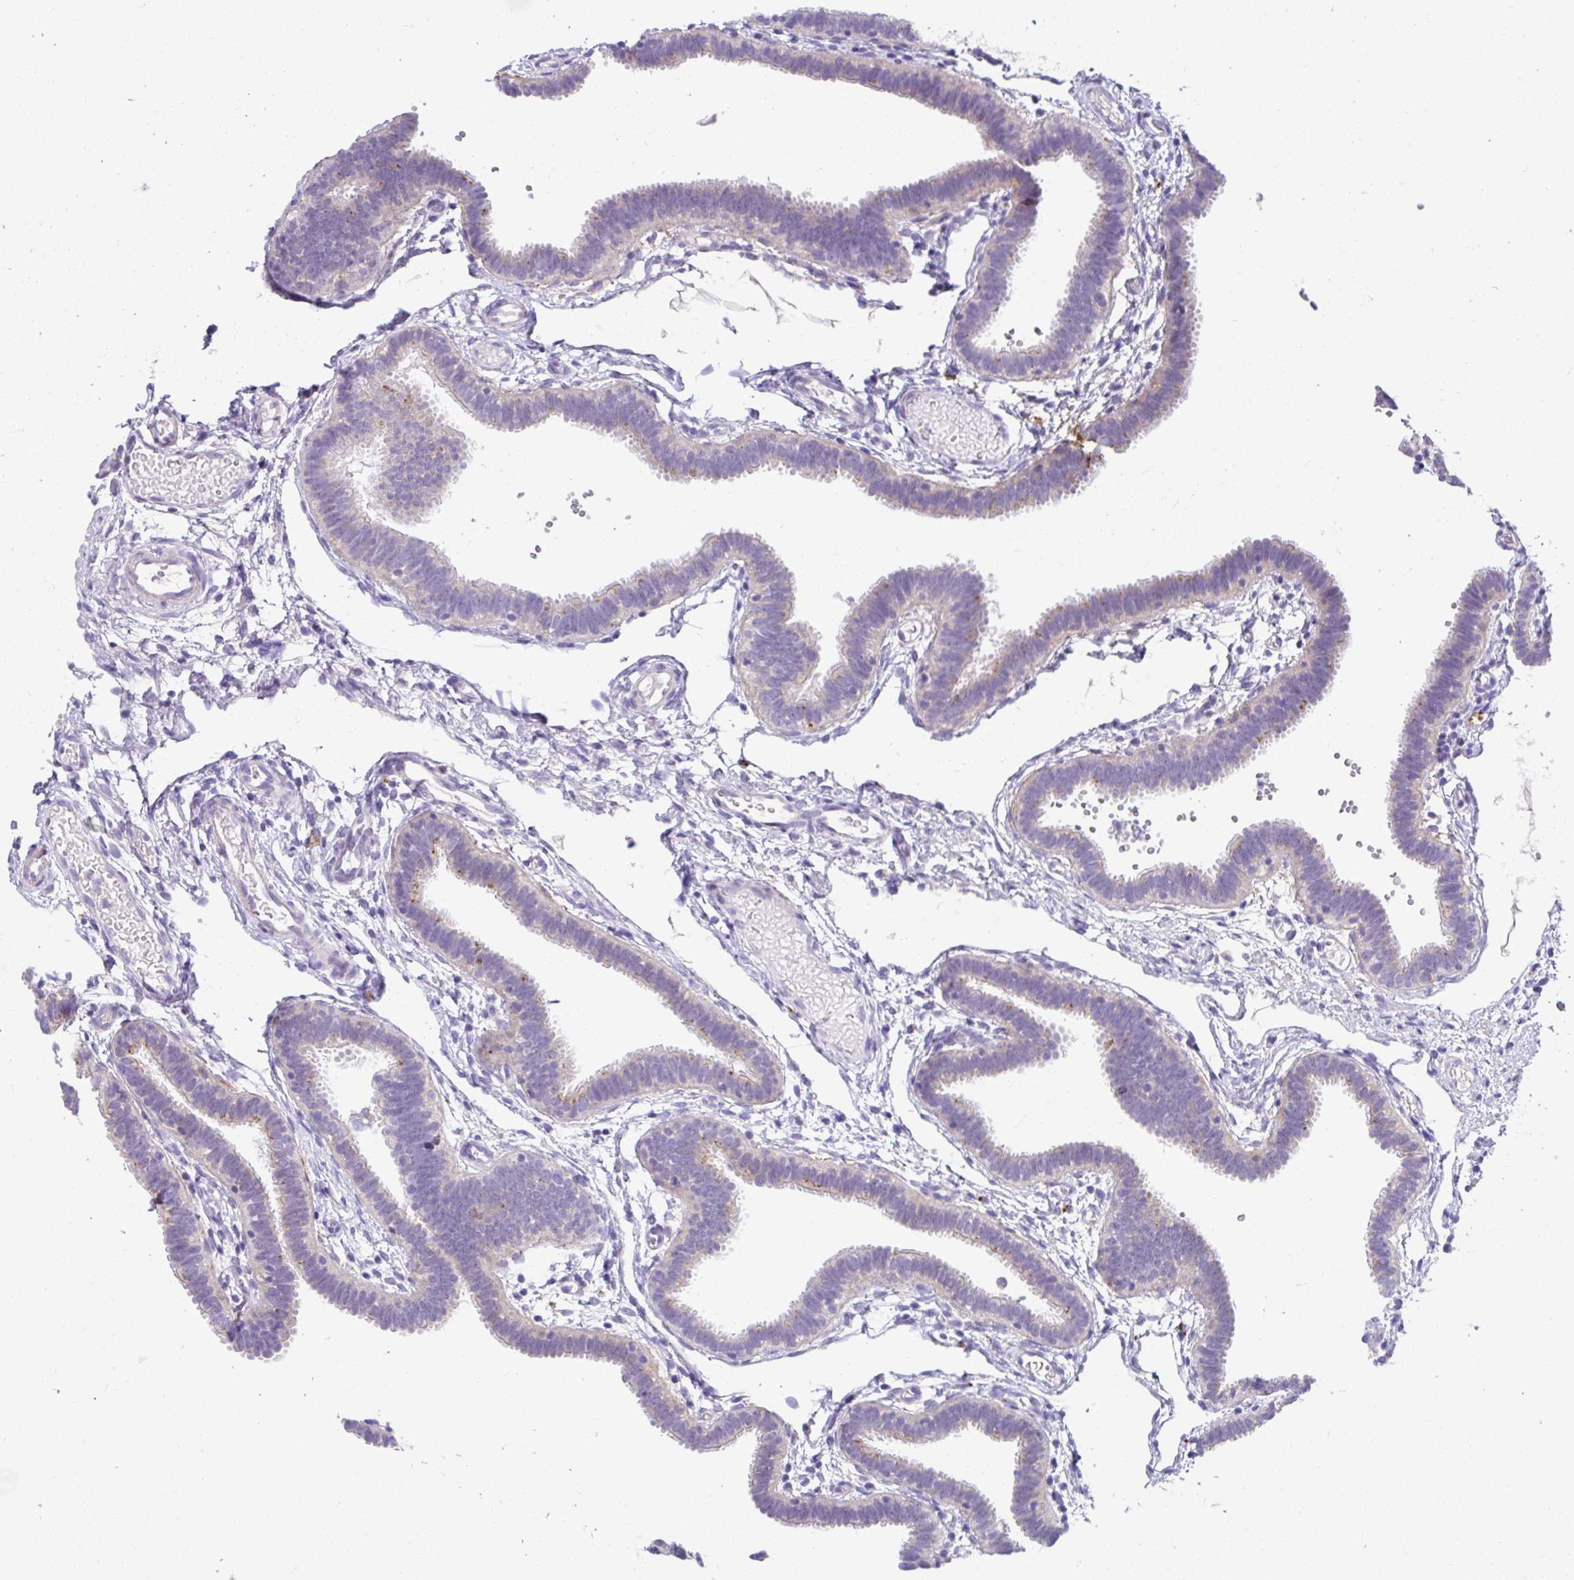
{"staining": {"intensity": "moderate", "quantity": "<25%", "location": "cytoplasmic/membranous"}, "tissue": "fallopian tube", "cell_type": "Glandular cells", "image_type": "normal", "snomed": [{"axis": "morphology", "description": "Normal tissue, NOS"}, {"axis": "topography", "description": "Fallopian tube"}], "caption": "Fallopian tube stained for a protein (brown) exhibits moderate cytoplasmic/membranous positive positivity in approximately <25% of glandular cells.", "gene": "ZNF33A", "patient": {"sex": "female", "age": 37}}